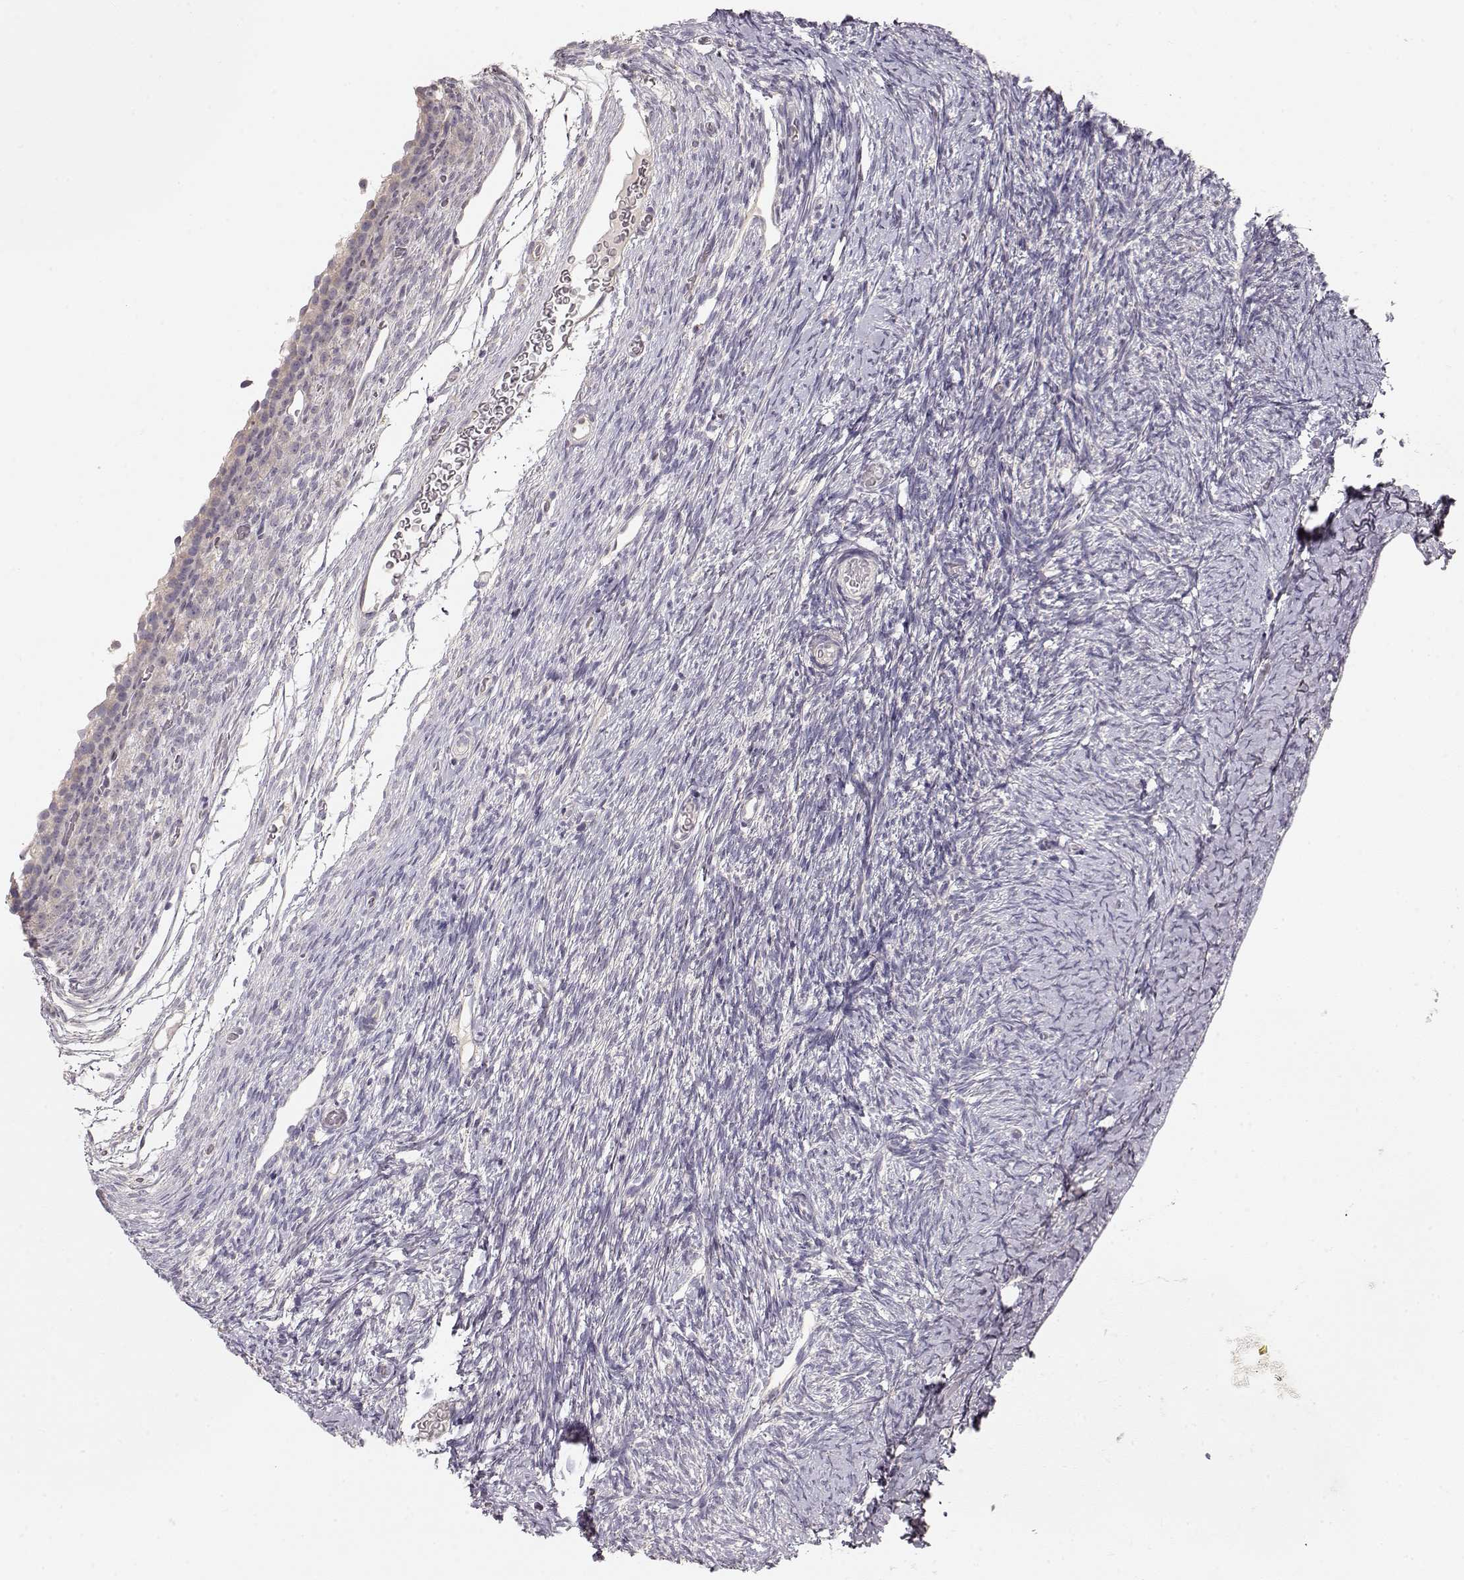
{"staining": {"intensity": "weak", "quantity": "<25%", "location": "cytoplasmic/membranous"}, "tissue": "ovary", "cell_type": "Follicle cells", "image_type": "normal", "snomed": [{"axis": "morphology", "description": "Normal tissue, NOS"}, {"axis": "topography", "description": "Ovary"}], "caption": "High power microscopy histopathology image of an immunohistochemistry (IHC) photomicrograph of normal ovary, revealing no significant expression in follicle cells. (Brightfield microscopy of DAB immunohistochemistry (IHC) at high magnification).", "gene": "ARHGAP8", "patient": {"sex": "female", "age": 39}}